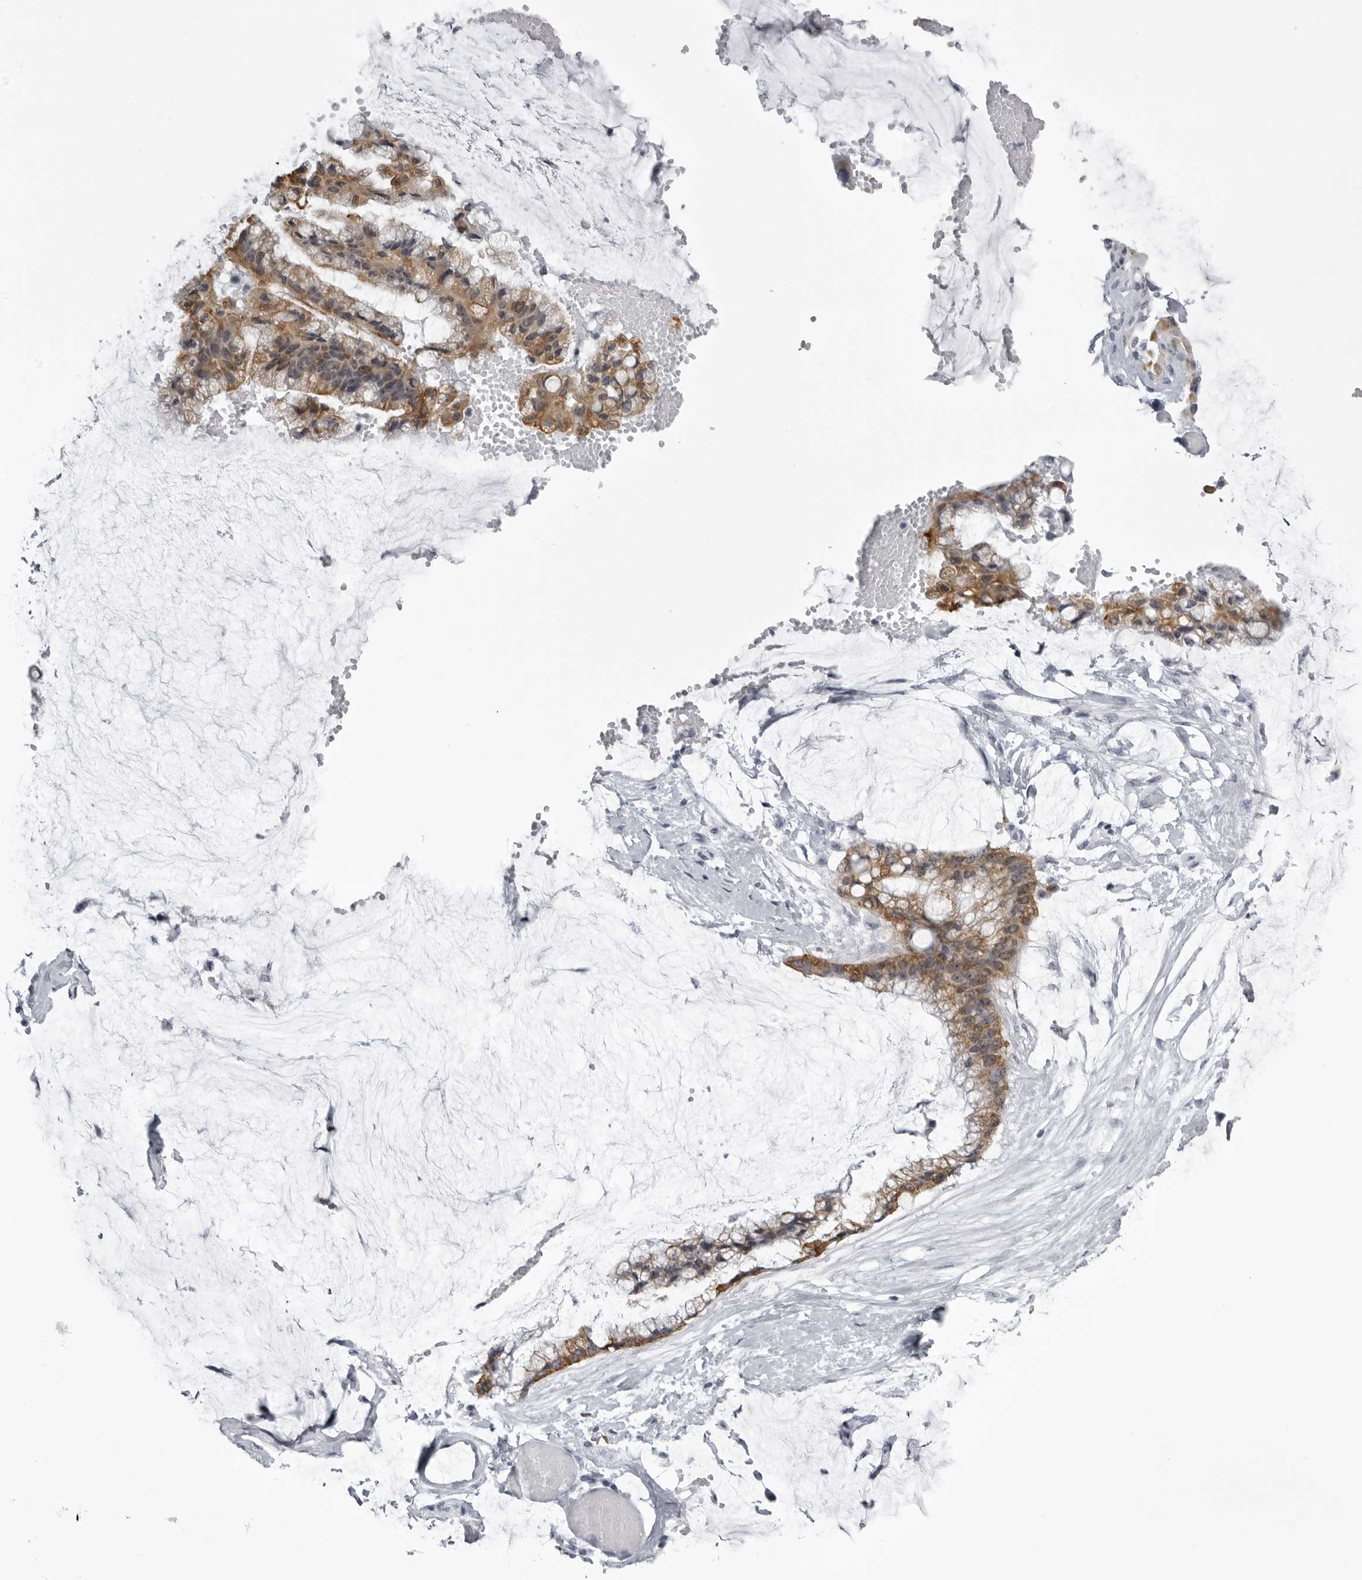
{"staining": {"intensity": "moderate", "quantity": ">75%", "location": "cytoplasmic/membranous"}, "tissue": "ovarian cancer", "cell_type": "Tumor cells", "image_type": "cancer", "snomed": [{"axis": "morphology", "description": "Cystadenocarcinoma, mucinous, NOS"}, {"axis": "topography", "description": "Ovary"}], "caption": "An image of human ovarian mucinous cystadenocarcinoma stained for a protein displays moderate cytoplasmic/membranous brown staining in tumor cells.", "gene": "UROD", "patient": {"sex": "female", "age": 39}}